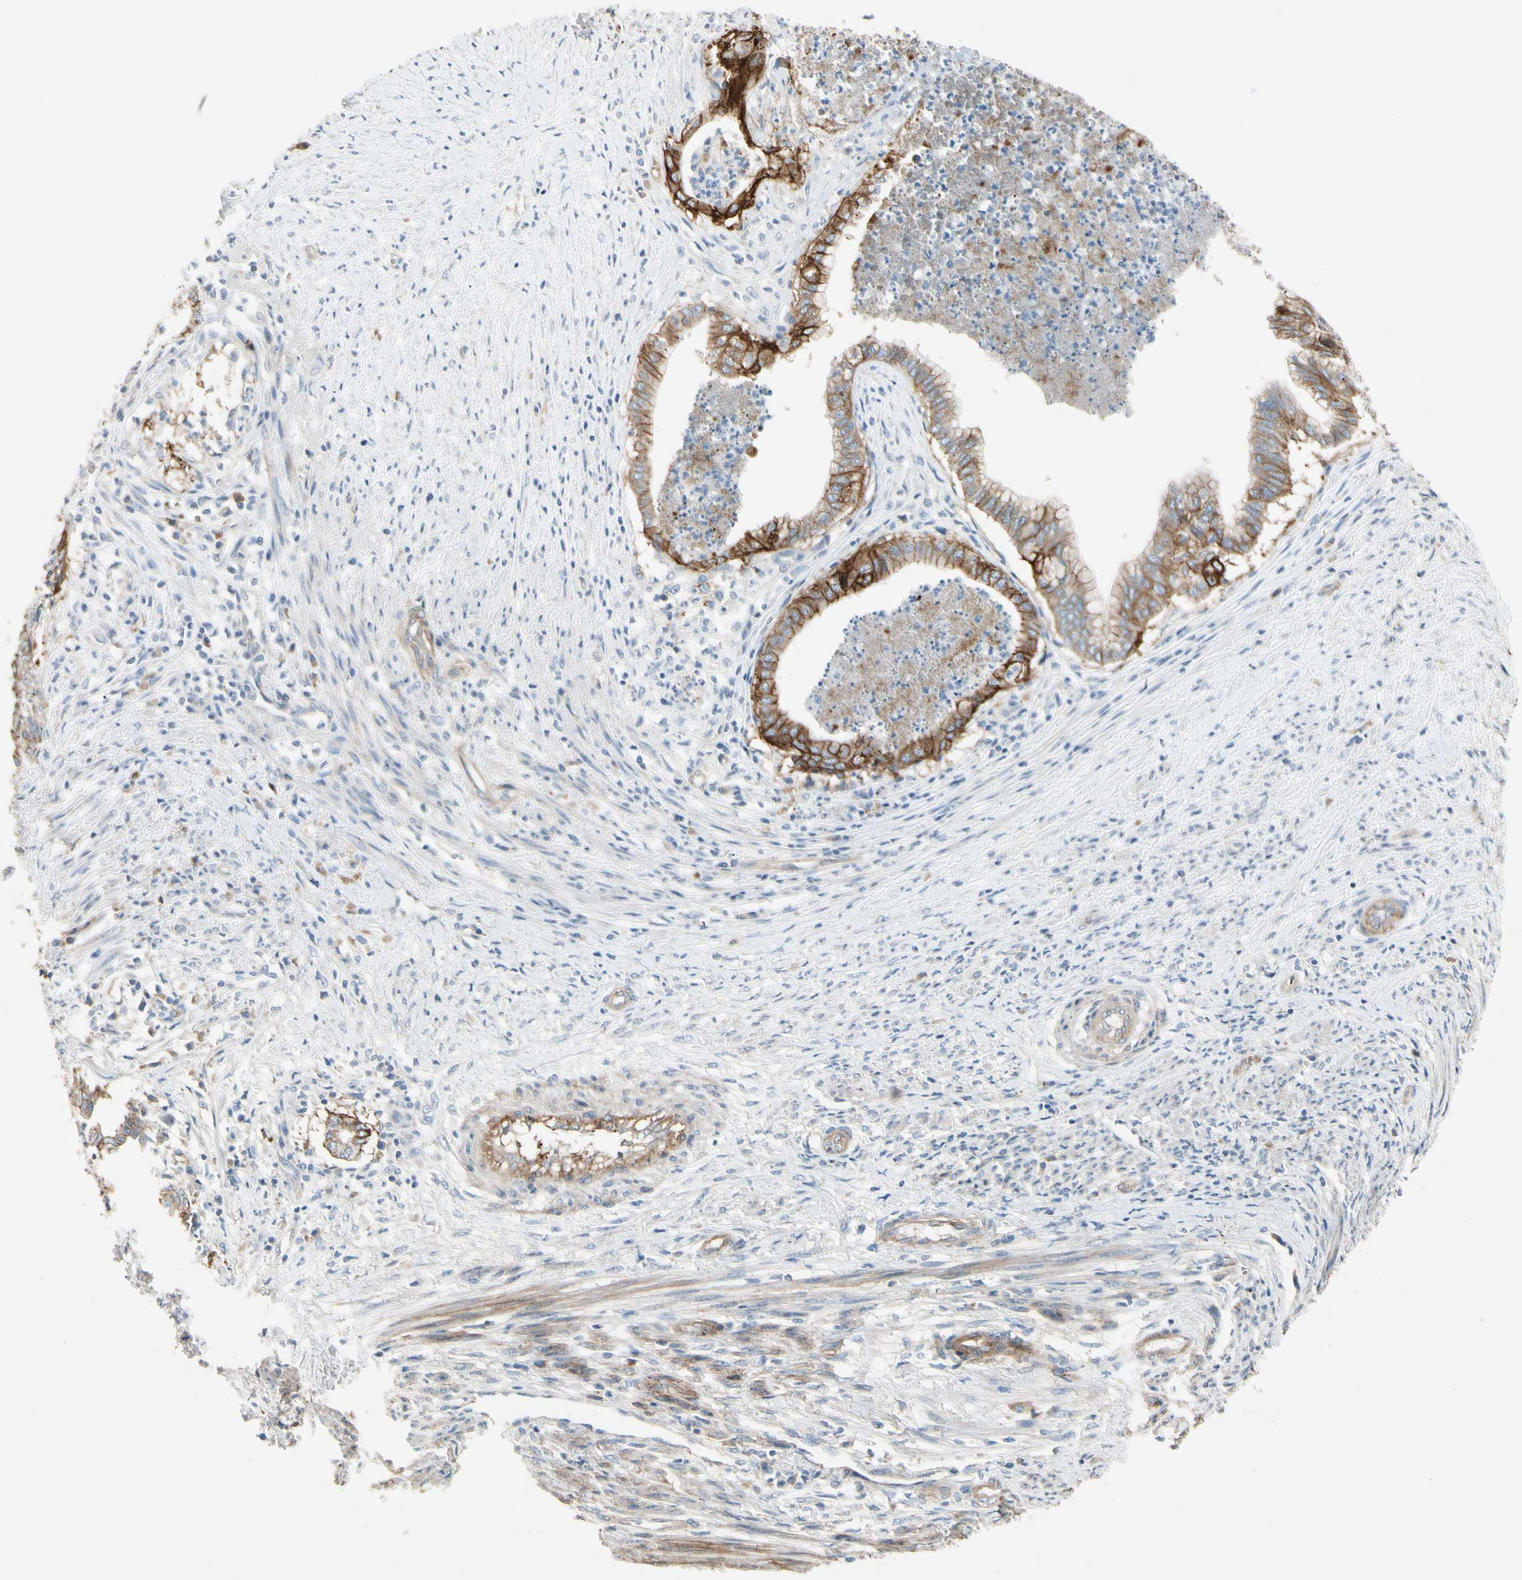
{"staining": {"intensity": "strong", "quantity": "25%-75%", "location": "cytoplasmic/membranous"}, "tissue": "endometrial cancer", "cell_type": "Tumor cells", "image_type": "cancer", "snomed": [{"axis": "morphology", "description": "Necrosis, NOS"}, {"axis": "morphology", "description": "Adenocarcinoma, NOS"}, {"axis": "topography", "description": "Endometrium"}], "caption": "Human endometrial cancer (adenocarcinoma) stained for a protein (brown) shows strong cytoplasmic/membranous positive expression in about 25%-75% of tumor cells.", "gene": "ITGA3", "patient": {"sex": "female", "age": 79}}